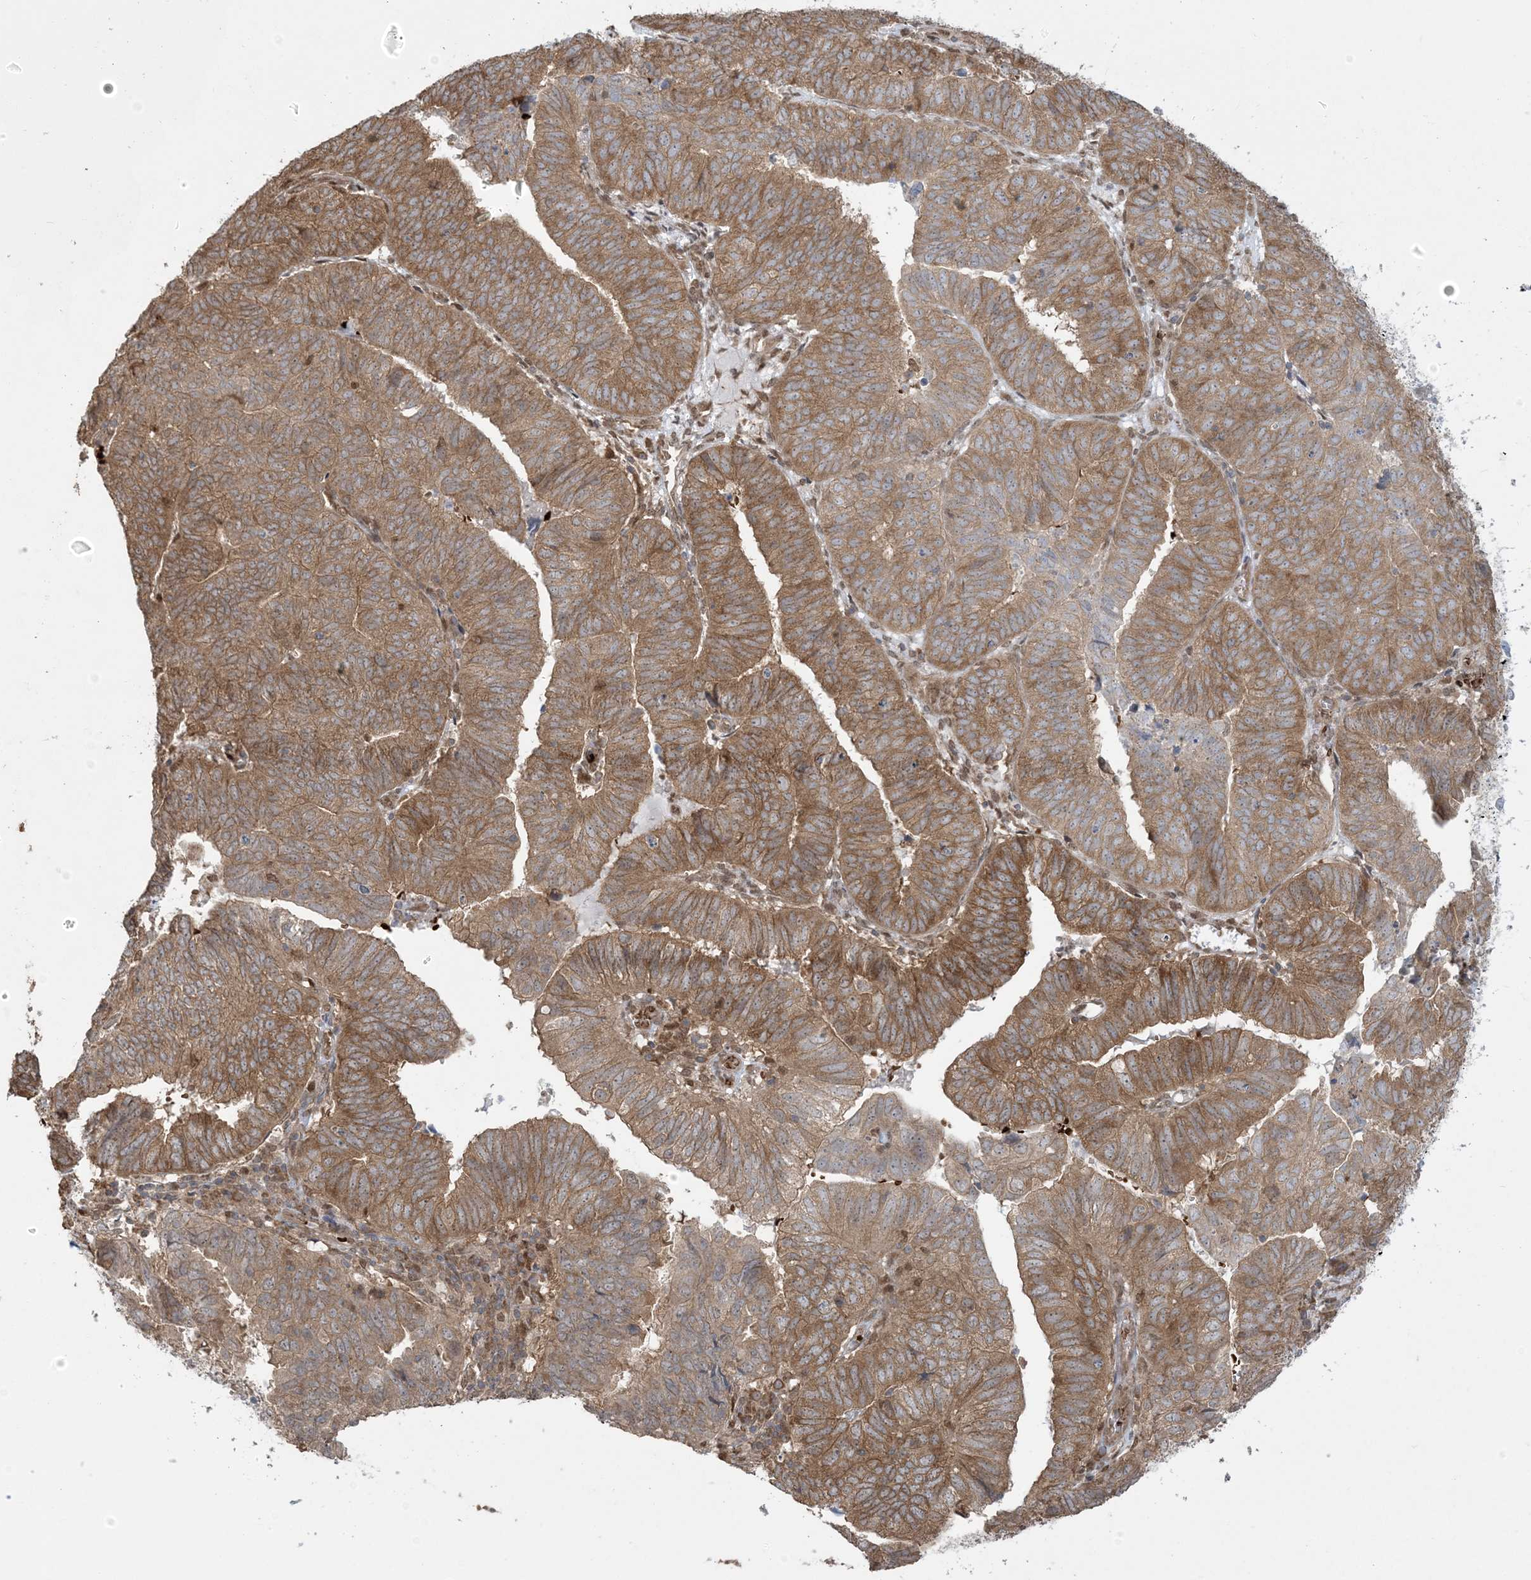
{"staining": {"intensity": "moderate", "quantity": ">75%", "location": "cytoplasmic/membranous"}, "tissue": "endometrial cancer", "cell_type": "Tumor cells", "image_type": "cancer", "snomed": [{"axis": "morphology", "description": "Adenocarcinoma, NOS"}, {"axis": "topography", "description": "Uterus"}], "caption": "Immunohistochemical staining of endometrial cancer (adenocarcinoma) demonstrates medium levels of moderate cytoplasmic/membranous staining in approximately >75% of tumor cells.", "gene": "ABCF3", "patient": {"sex": "female", "age": 77}}